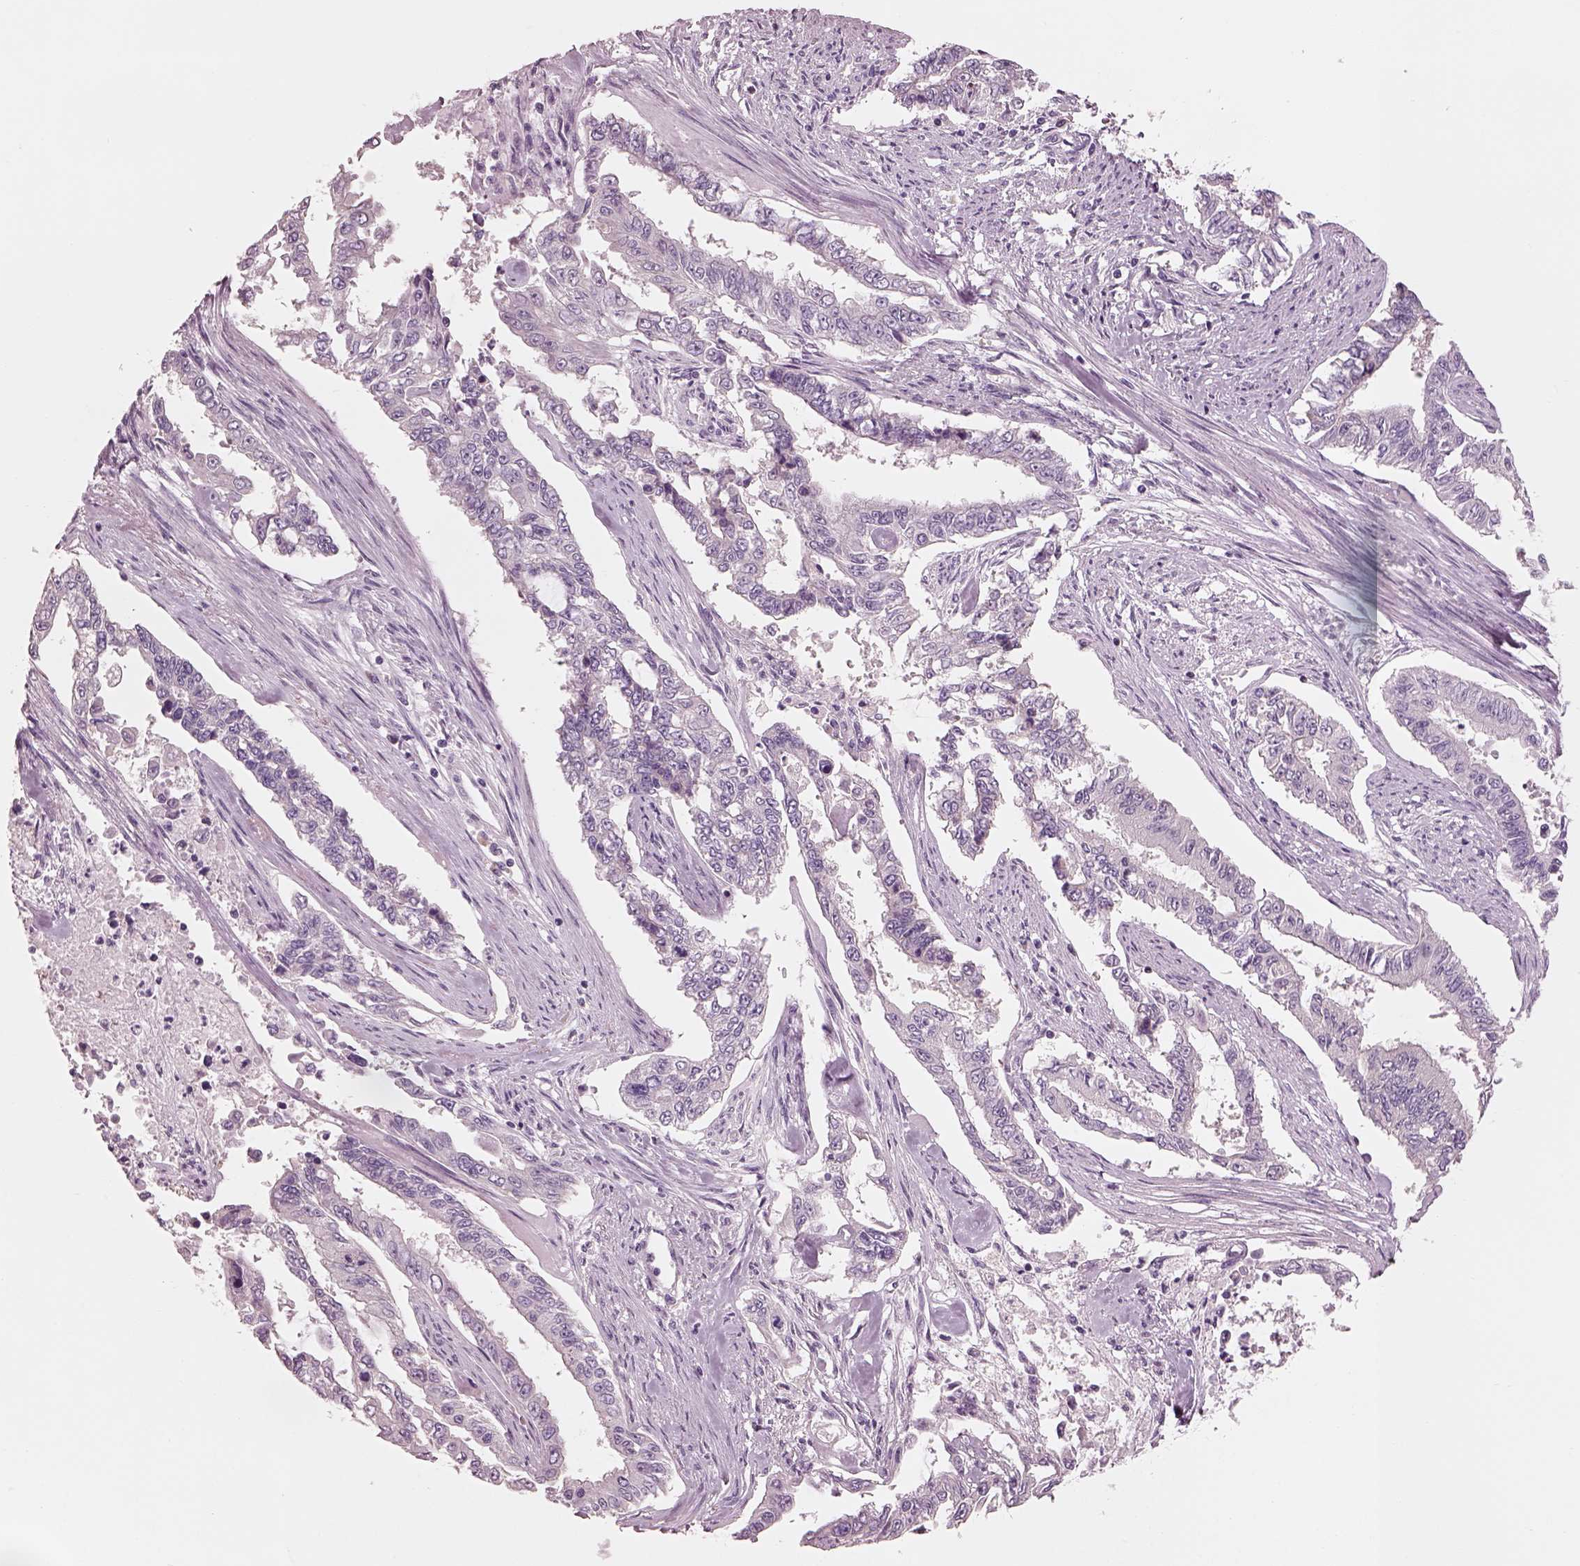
{"staining": {"intensity": "negative", "quantity": "none", "location": "none"}, "tissue": "endometrial cancer", "cell_type": "Tumor cells", "image_type": "cancer", "snomed": [{"axis": "morphology", "description": "Adenocarcinoma, NOS"}, {"axis": "topography", "description": "Uterus"}], "caption": "Immunohistochemistry photomicrograph of human adenocarcinoma (endometrial) stained for a protein (brown), which demonstrates no staining in tumor cells. Brightfield microscopy of immunohistochemistry stained with DAB (3,3'-diaminobenzidine) (brown) and hematoxylin (blue), captured at high magnification.", "gene": "SLC27A2", "patient": {"sex": "female", "age": 59}}